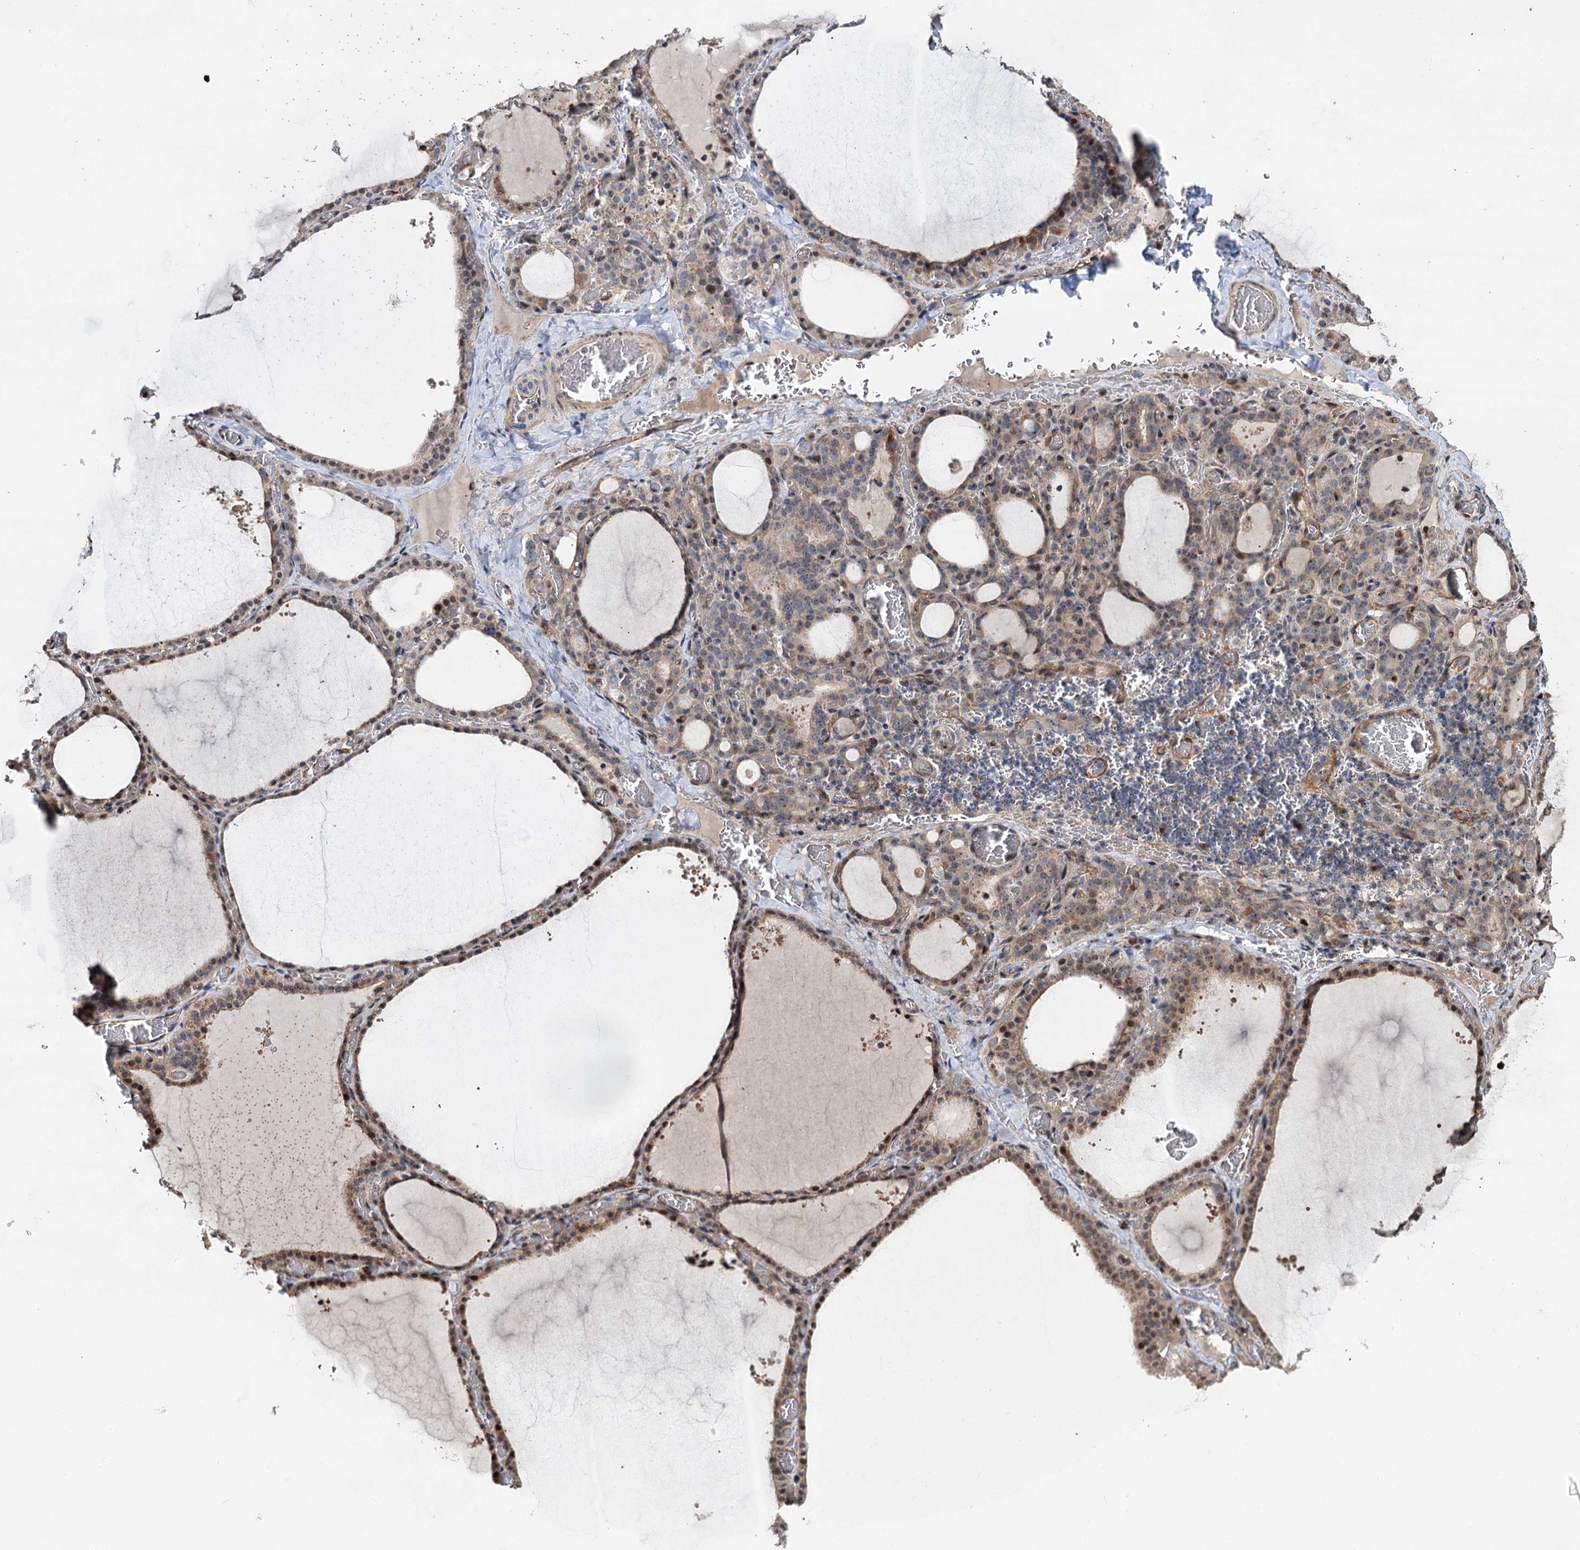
{"staining": {"intensity": "moderate", "quantity": ">75%", "location": "cytoplasmic/membranous,nuclear"}, "tissue": "thyroid gland", "cell_type": "Glandular cells", "image_type": "normal", "snomed": [{"axis": "morphology", "description": "Normal tissue, NOS"}, {"axis": "topography", "description": "Thyroid gland"}], "caption": "This micrograph shows immunohistochemistry staining of unremarkable human thyroid gland, with medium moderate cytoplasmic/membranous,nuclear positivity in about >75% of glandular cells.", "gene": "PTDSS2", "patient": {"sex": "female", "age": 39}}